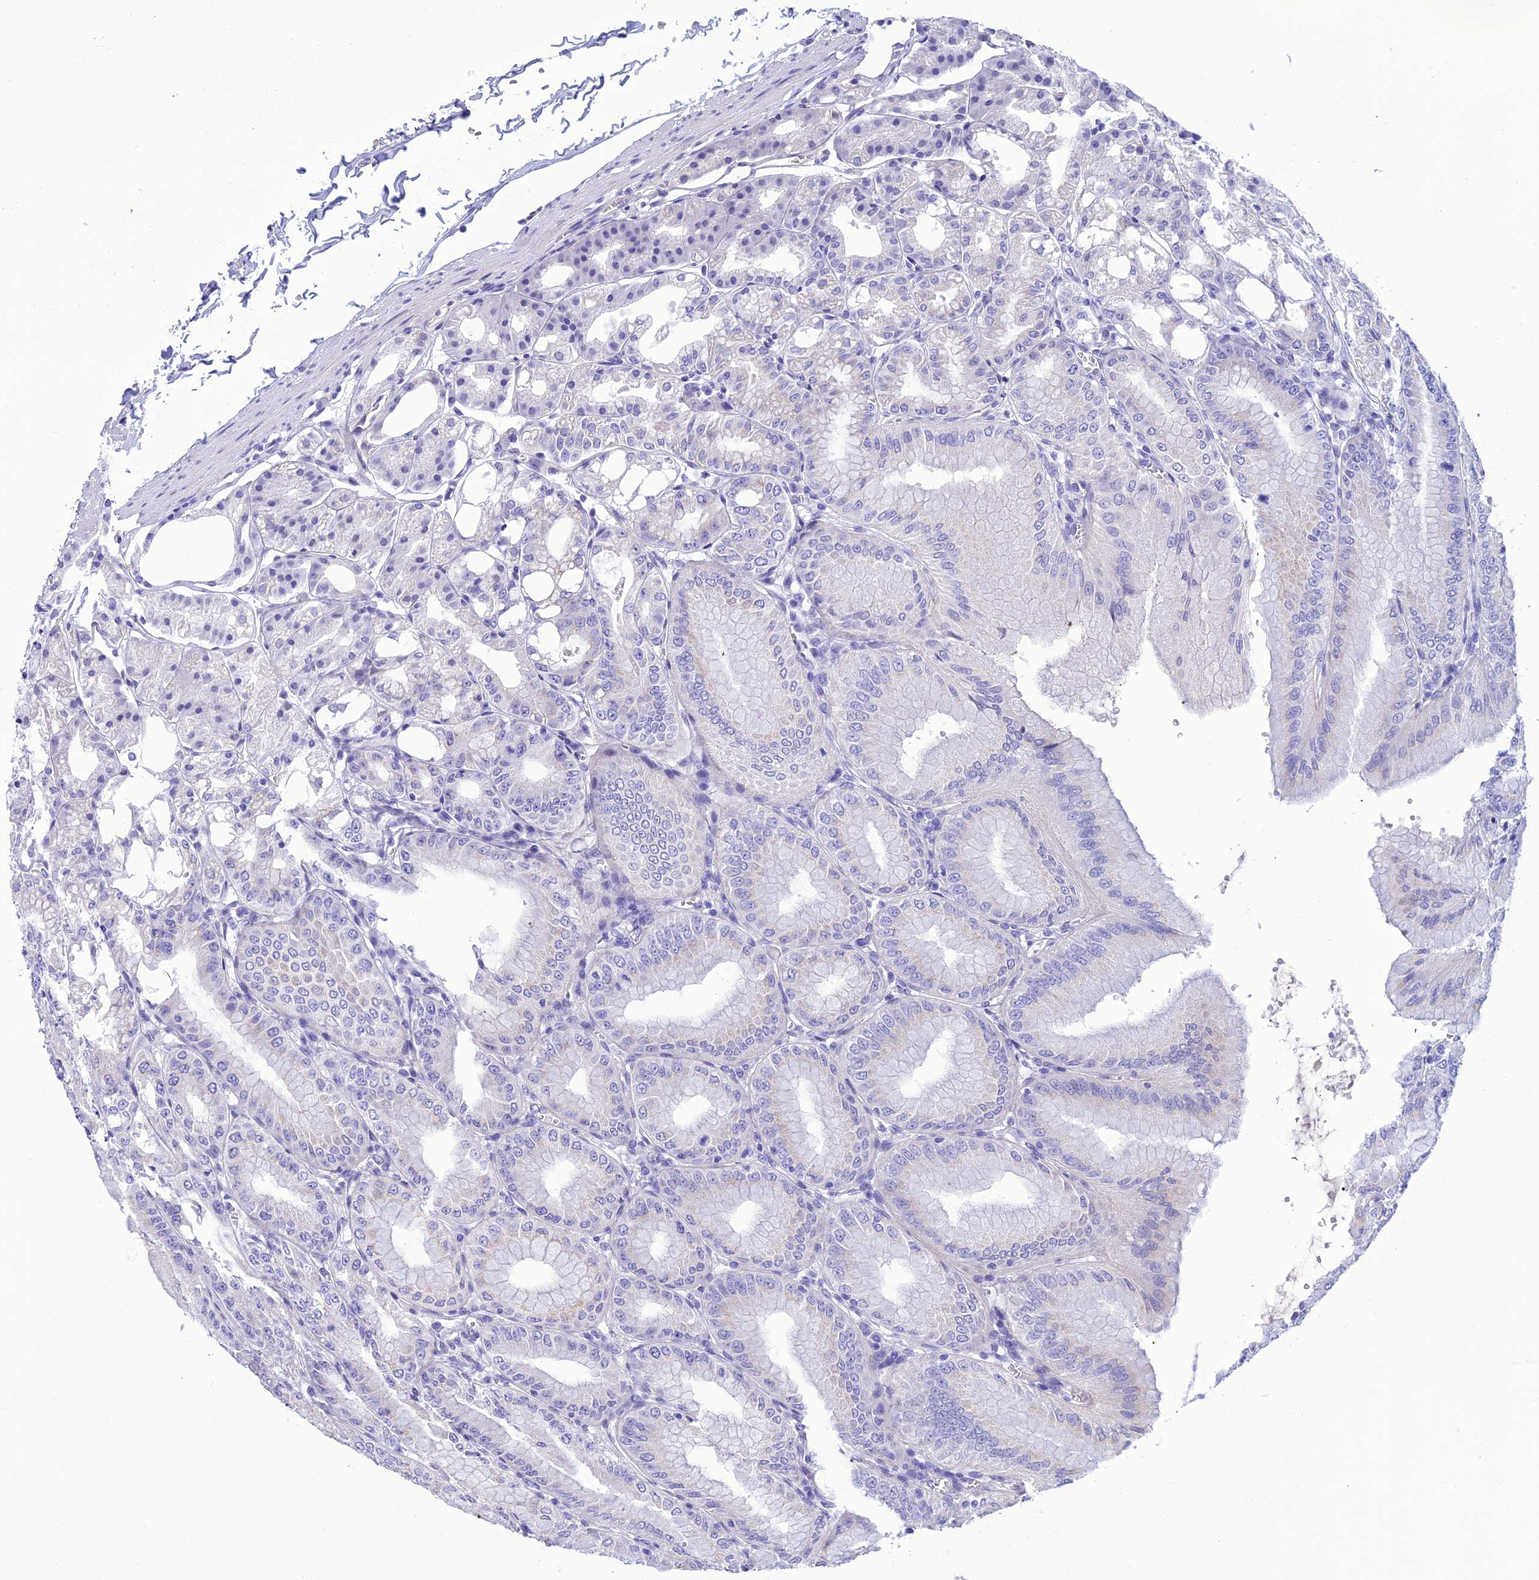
{"staining": {"intensity": "strong", "quantity": "<25%", "location": "cytoplasmic/membranous"}, "tissue": "stomach", "cell_type": "Glandular cells", "image_type": "normal", "snomed": [{"axis": "morphology", "description": "Normal tissue, NOS"}, {"axis": "topography", "description": "Stomach, lower"}], "caption": "High-magnification brightfield microscopy of normal stomach stained with DAB (3,3'-diaminobenzidine) (brown) and counterstained with hematoxylin (blue). glandular cells exhibit strong cytoplasmic/membranous staining is appreciated in approximately<25% of cells. Ihc stains the protein in brown and the nuclei are stained blue.", "gene": "C17orf67", "patient": {"sex": "male", "age": 71}}